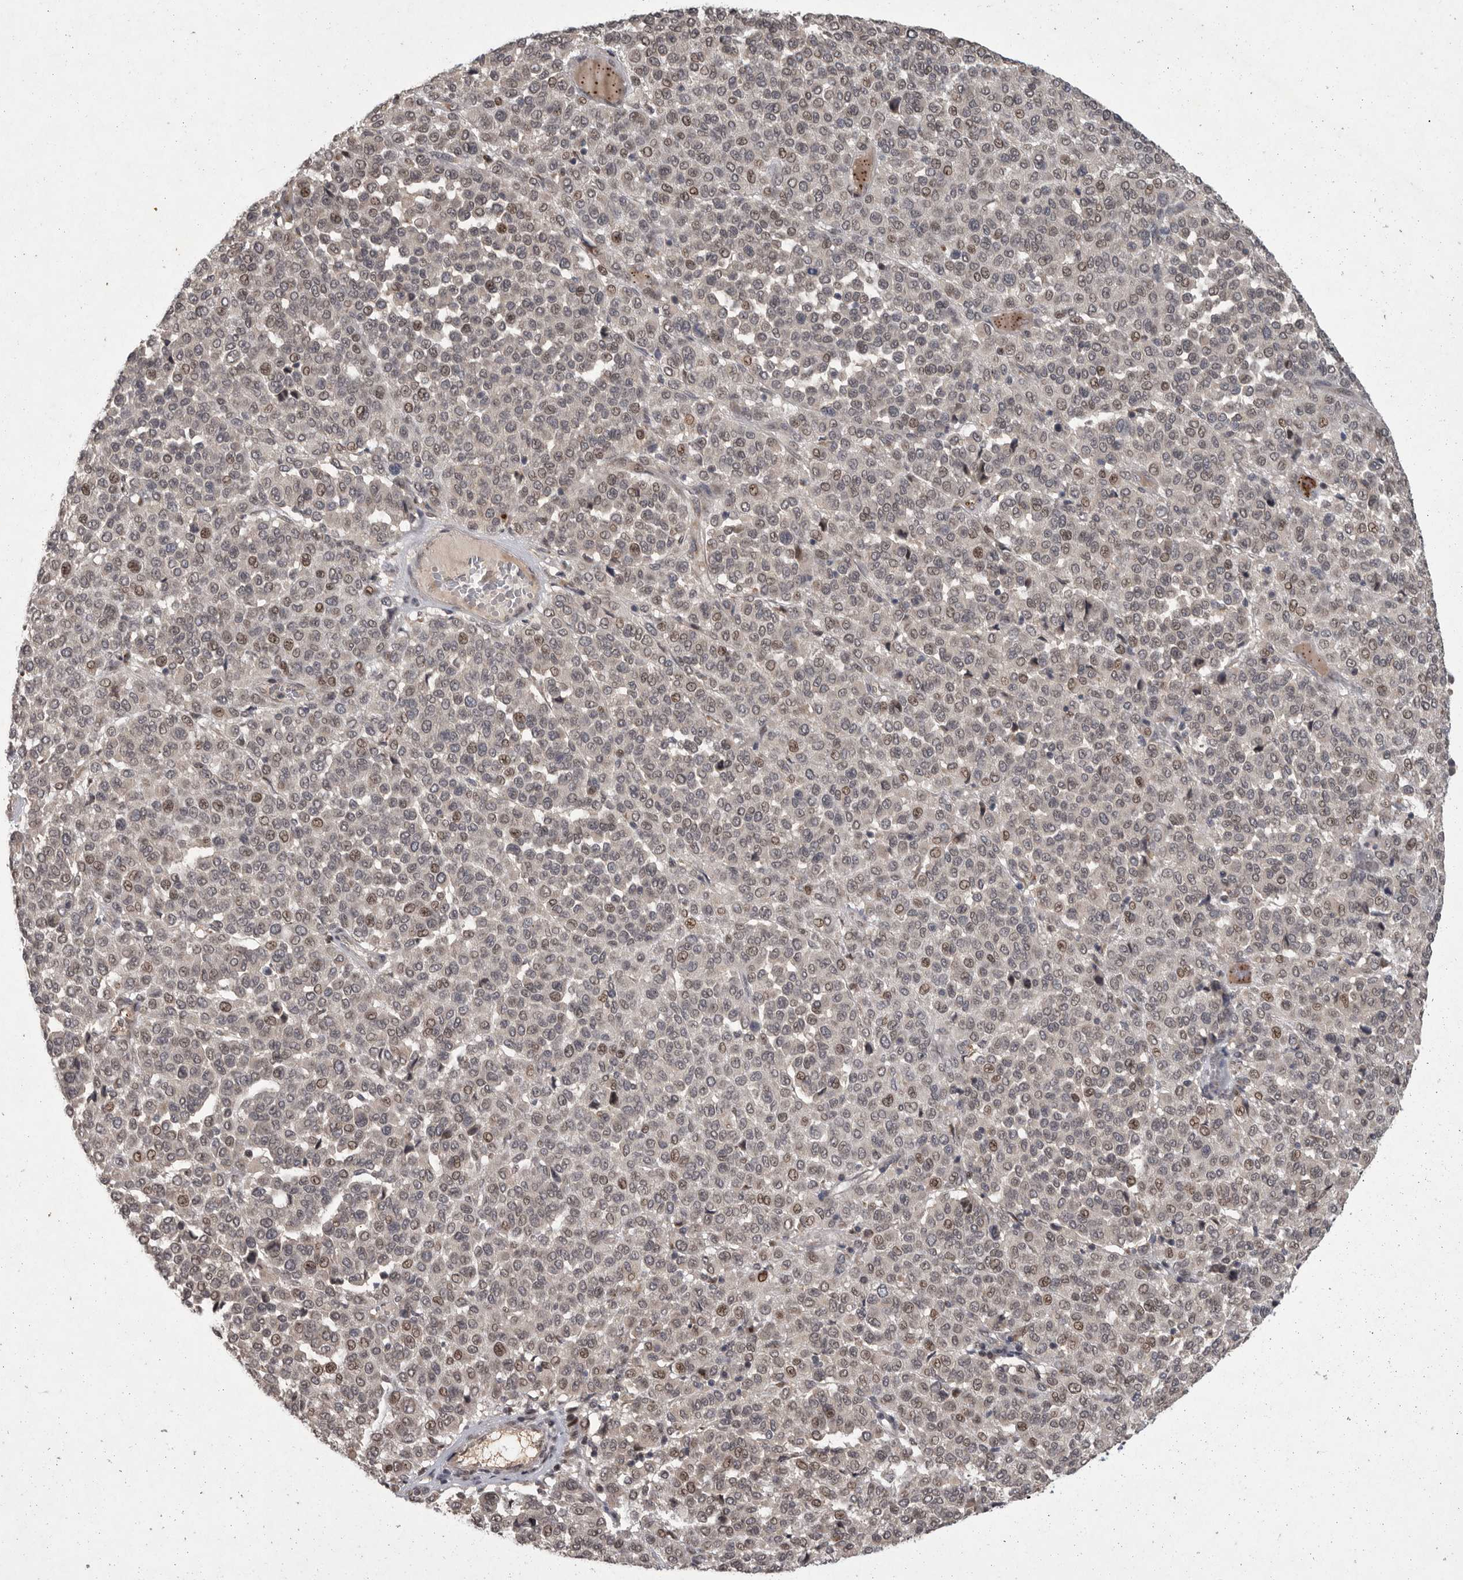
{"staining": {"intensity": "weak", "quantity": "25%-75%", "location": "nuclear"}, "tissue": "melanoma", "cell_type": "Tumor cells", "image_type": "cancer", "snomed": [{"axis": "morphology", "description": "Malignant melanoma, Metastatic site"}, {"axis": "topography", "description": "Pancreas"}], "caption": "Human malignant melanoma (metastatic site) stained with a brown dye displays weak nuclear positive positivity in approximately 25%-75% of tumor cells.", "gene": "MAN2A1", "patient": {"sex": "female", "age": 30}}